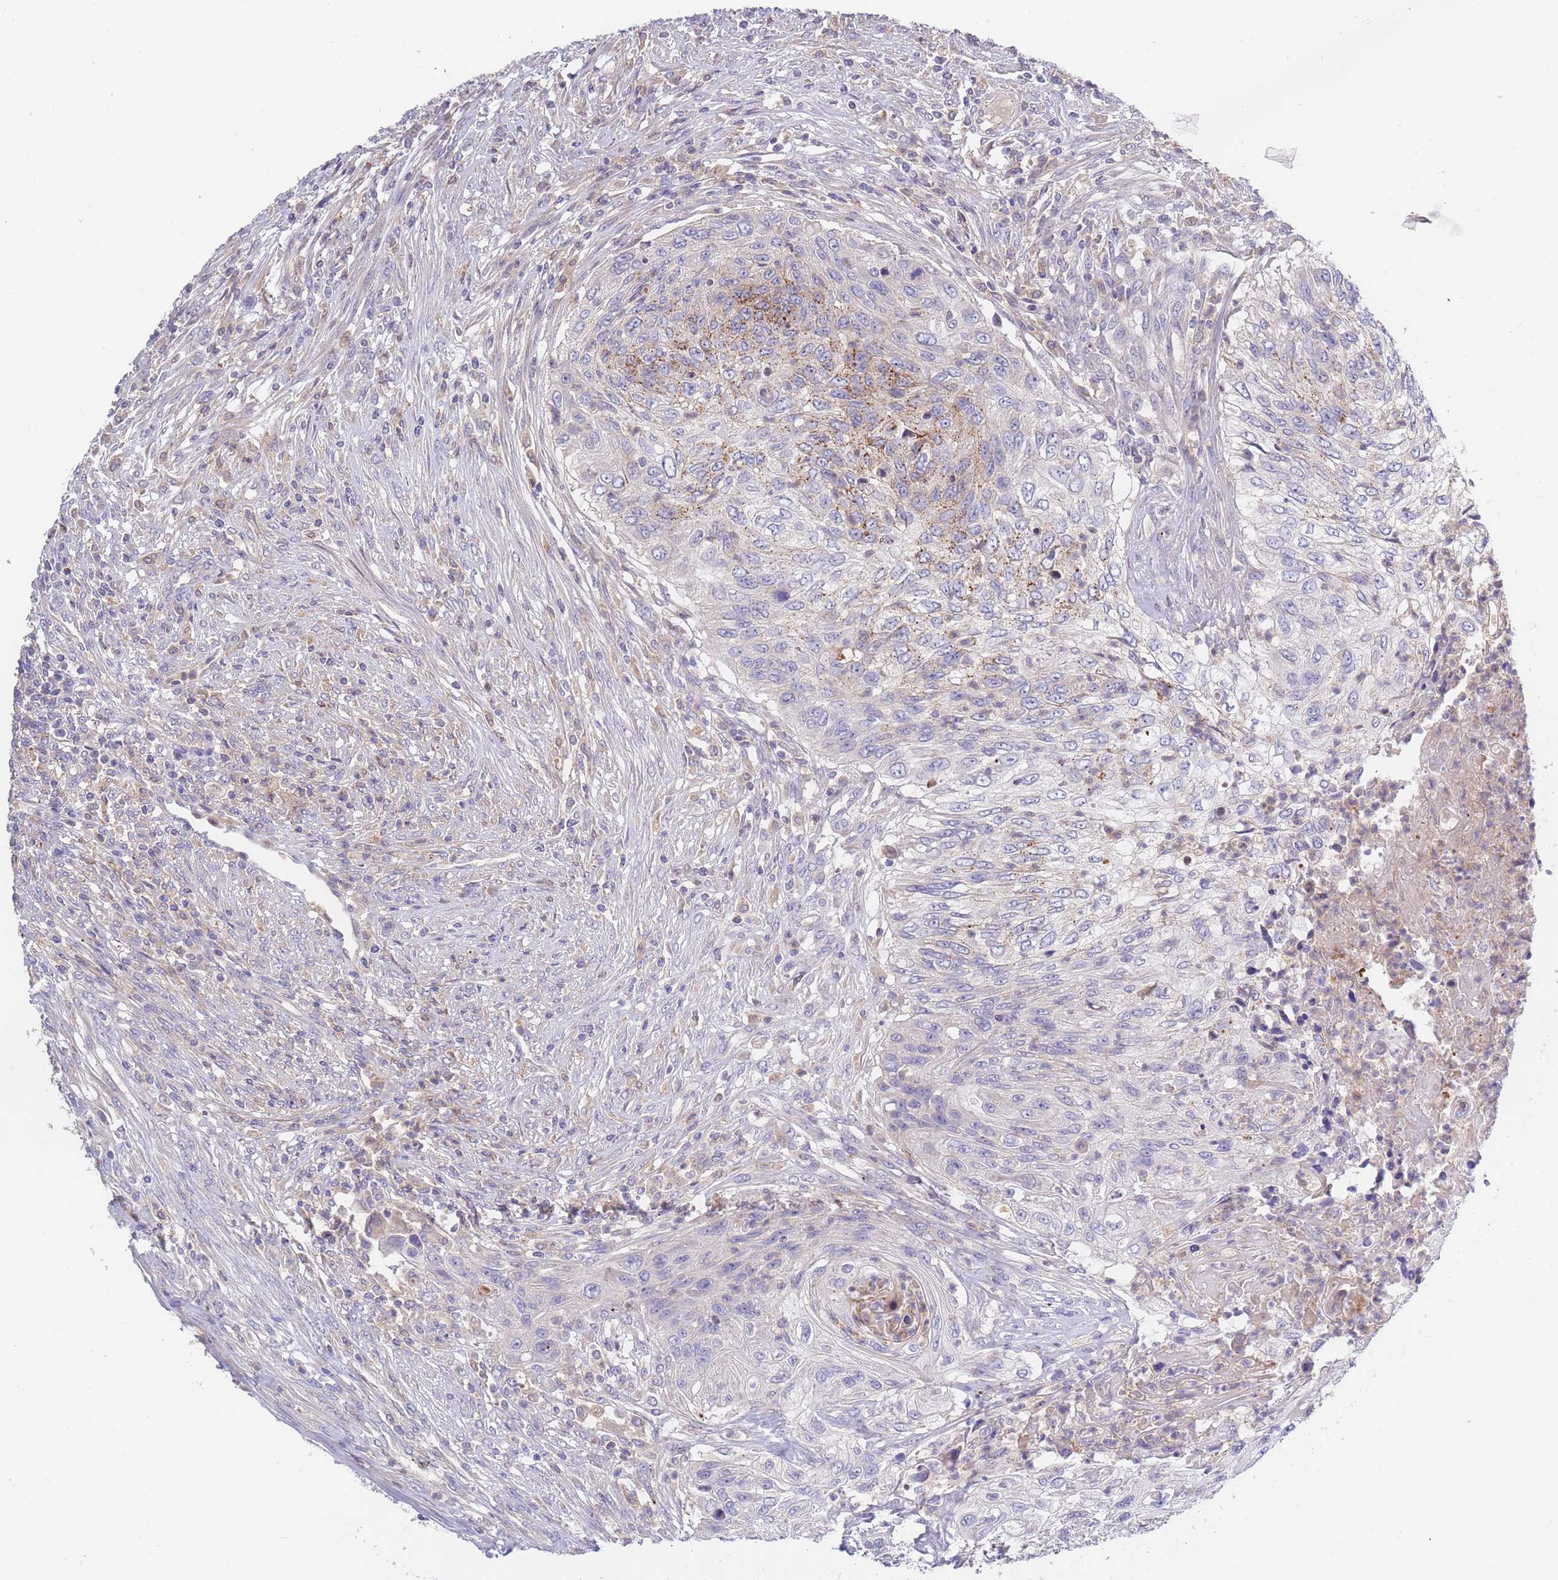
{"staining": {"intensity": "negative", "quantity": "none", "location": "none"}, "tissue": "urothelial cancer", "cell_type": "Tumor cells", "image_type": "cancer", "snomed": [{"axis": "morphology", "description": "Urothelial carcinoma, High grade"}, {"axis": "topography", "description": "Urinary bladder"}], "caption": "DAB immunohistochemical staining of human high-grade urothelial carcinoma exhibits no significant expression in tumor cells. (DAB immunohistochemistry (IHC) with hematoxylin counter stain).", "gene": "BORCS5", "patient": {"sex": "female", "age": 60}}